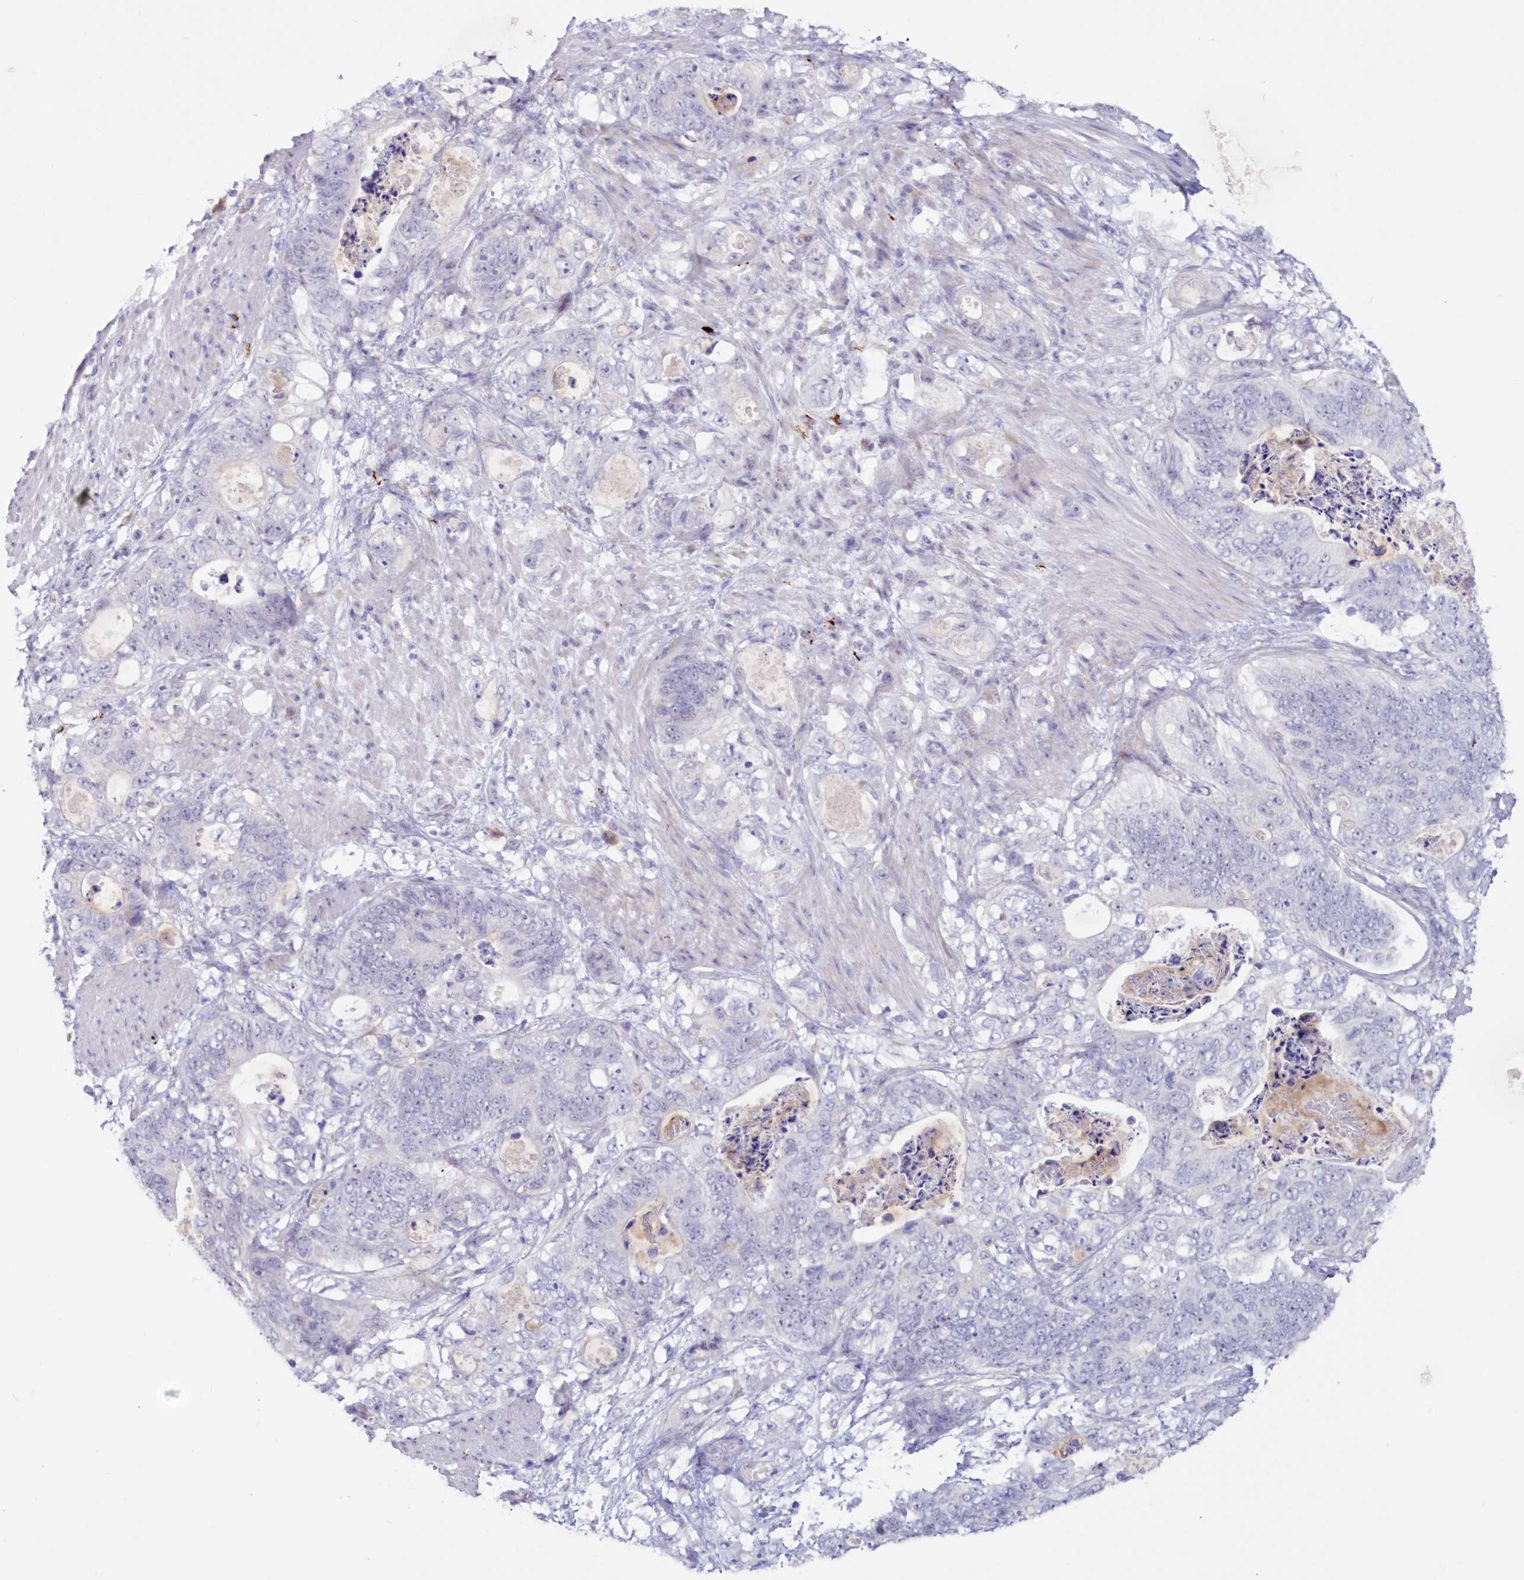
{"staining": {"intensity": "negative", "quantity": "none", "location": "none"}, "tissue": "stomach cancer", "cell_type": "Tumor cells", "image_type": "cancer", "snomed": [{"axis": "morphology", "description": "Normal tissue, NOS"}, {"axis": "morphology", "description": "Adenocarcinoma, NOS"}, {"axis": "topography", "description": "Stomach"}], "caption": "Protein analysis of adenocarcinoma (stomach) exhibits no significant staining in tumor cells.", "gene": "SNED1", "patient": {"sex": "female", "age": 89}}